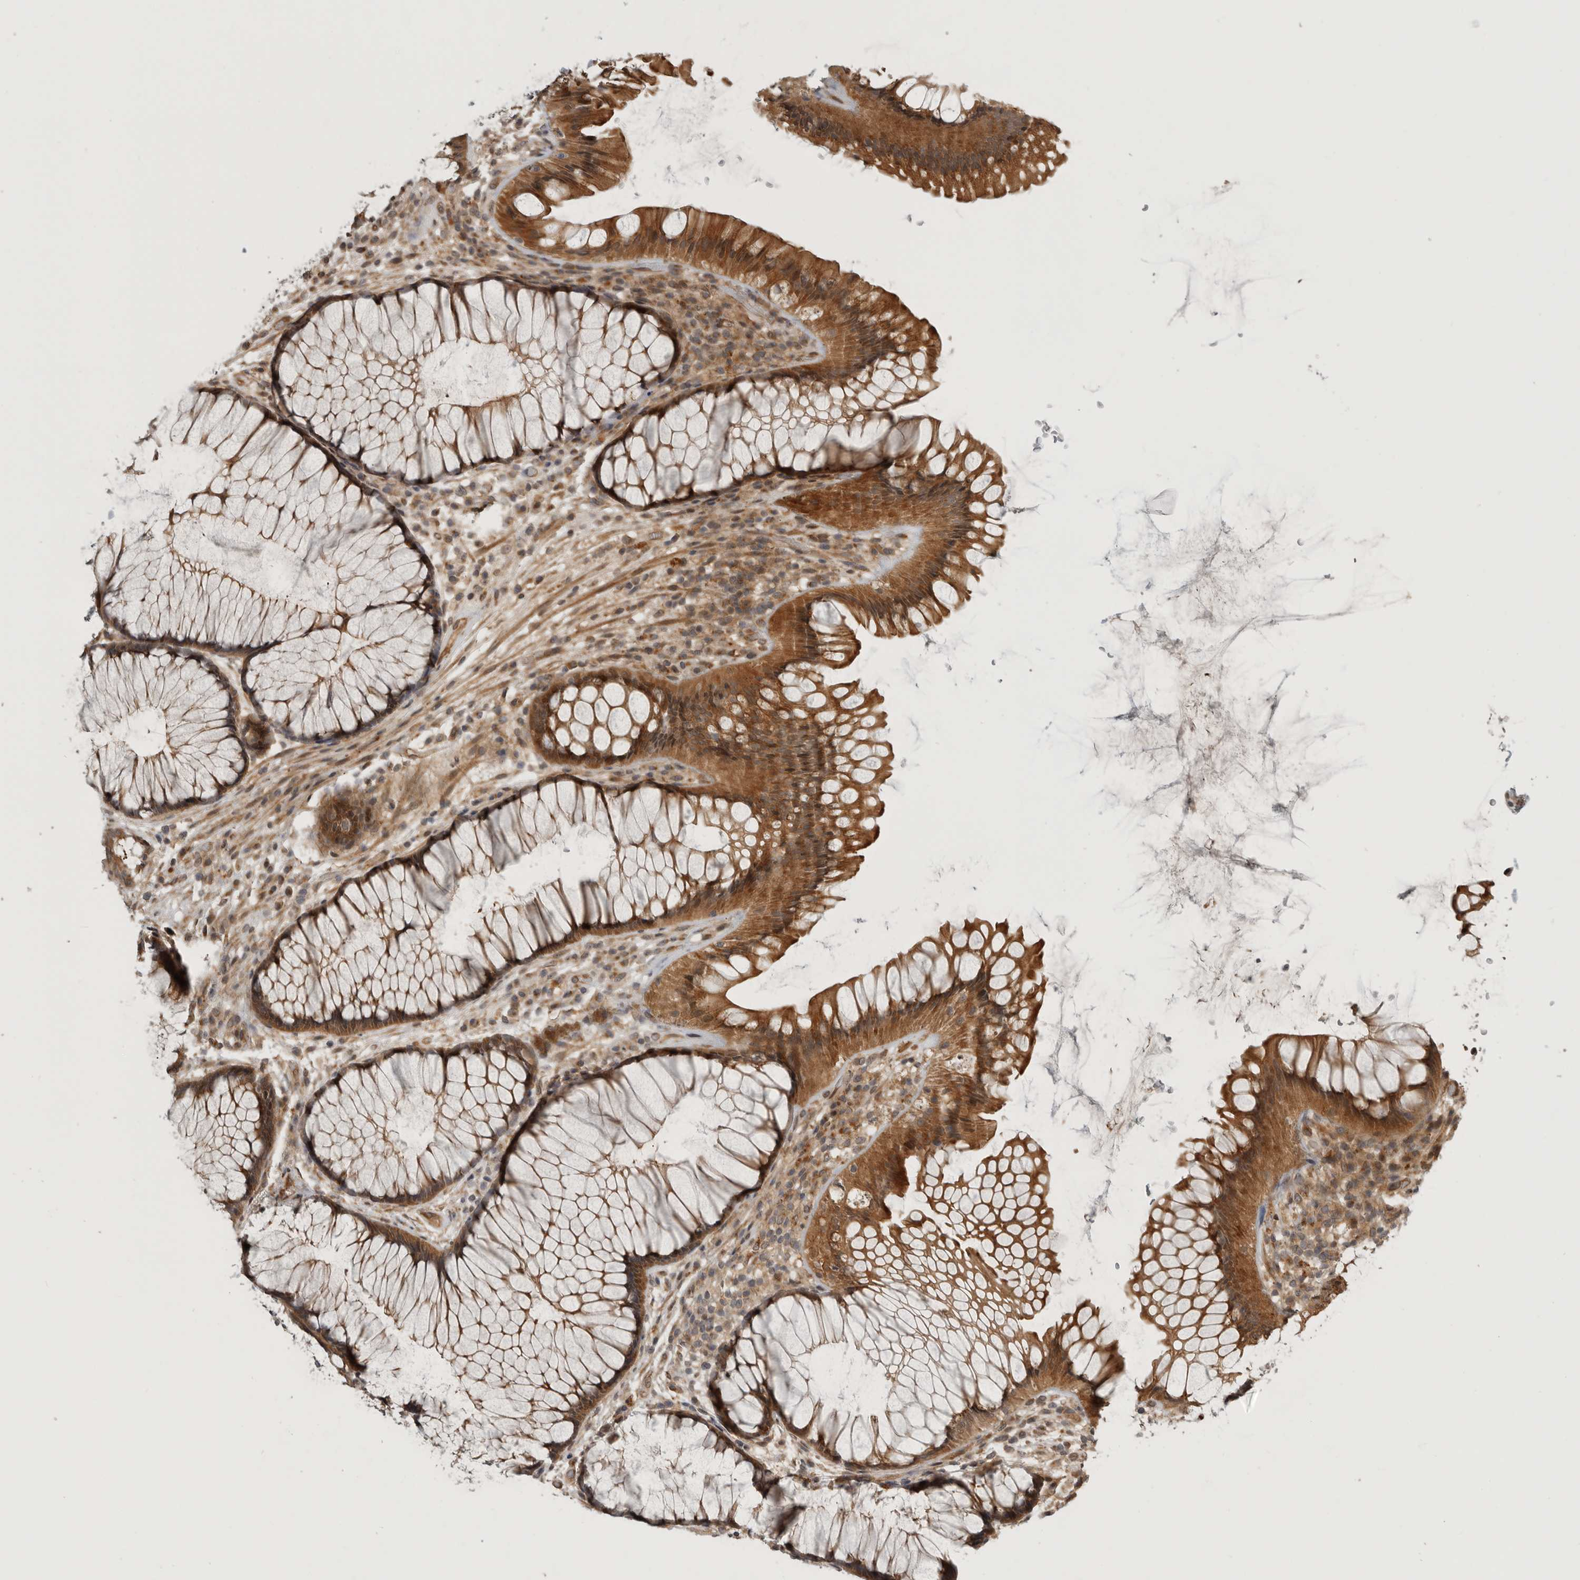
{"staining": {"intensity": "moderate", "quantity": ">75%", "location": "cytoplasmic/membranous"}, "tissue": "rectum", "cell_type": "Glandular cells", "image_type": "normal", "snomed": [{"axis": "morphology", "description": "Normal tissue, NOS"}, {"axis": "topography", "description": "Rectum"}], "caption": "Benign rectum was stained to show a protein in brown. There is medium levels of moderate cytoplasmic/membranous staining in about >75% of glandular cells.", "gene": "CUEDC1", "patient": {"sex": "male", "age": 51}}